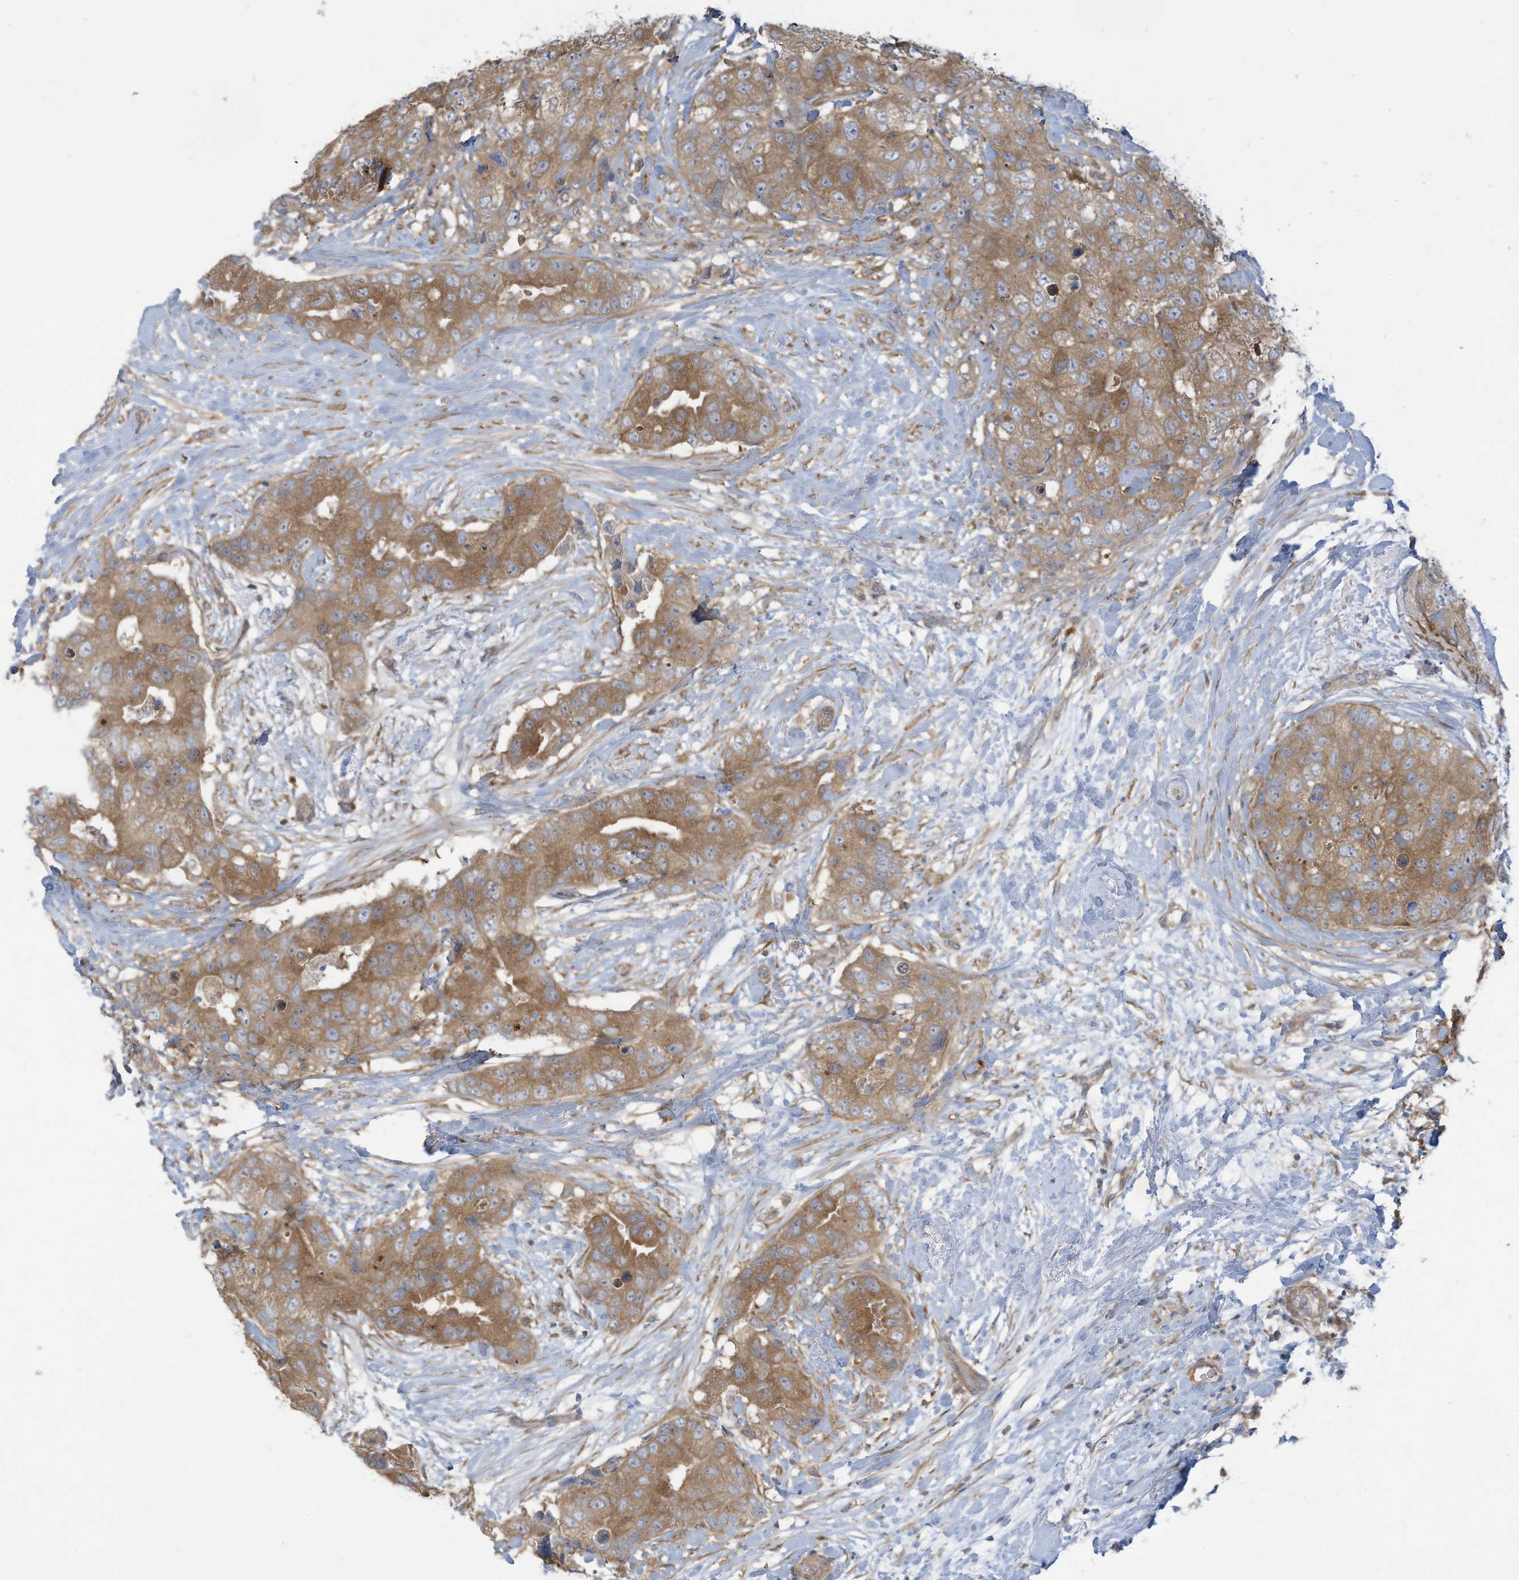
{"staining": {"intensity": "moderate", "quantity": ">75%", "location": "cytoplasmic/membranous"}, "tissue": "breast cancer", "cell_type": "Tumor cells", "image_type": "cancer", "snomed": [{"axis": "morphology", "description": "Duct carcinoma"}, {"axis": "topography", "description": "Breast"}], "caption": "Immunohistochemical staining of infiltrating ductal carcinoma (breast) displays medium levels of moderate cytoplasmic/membranous protein staining in about >75% of tumor cells.", "gene": "ADI1", "patient": {"sex": "female", "age": 62}}